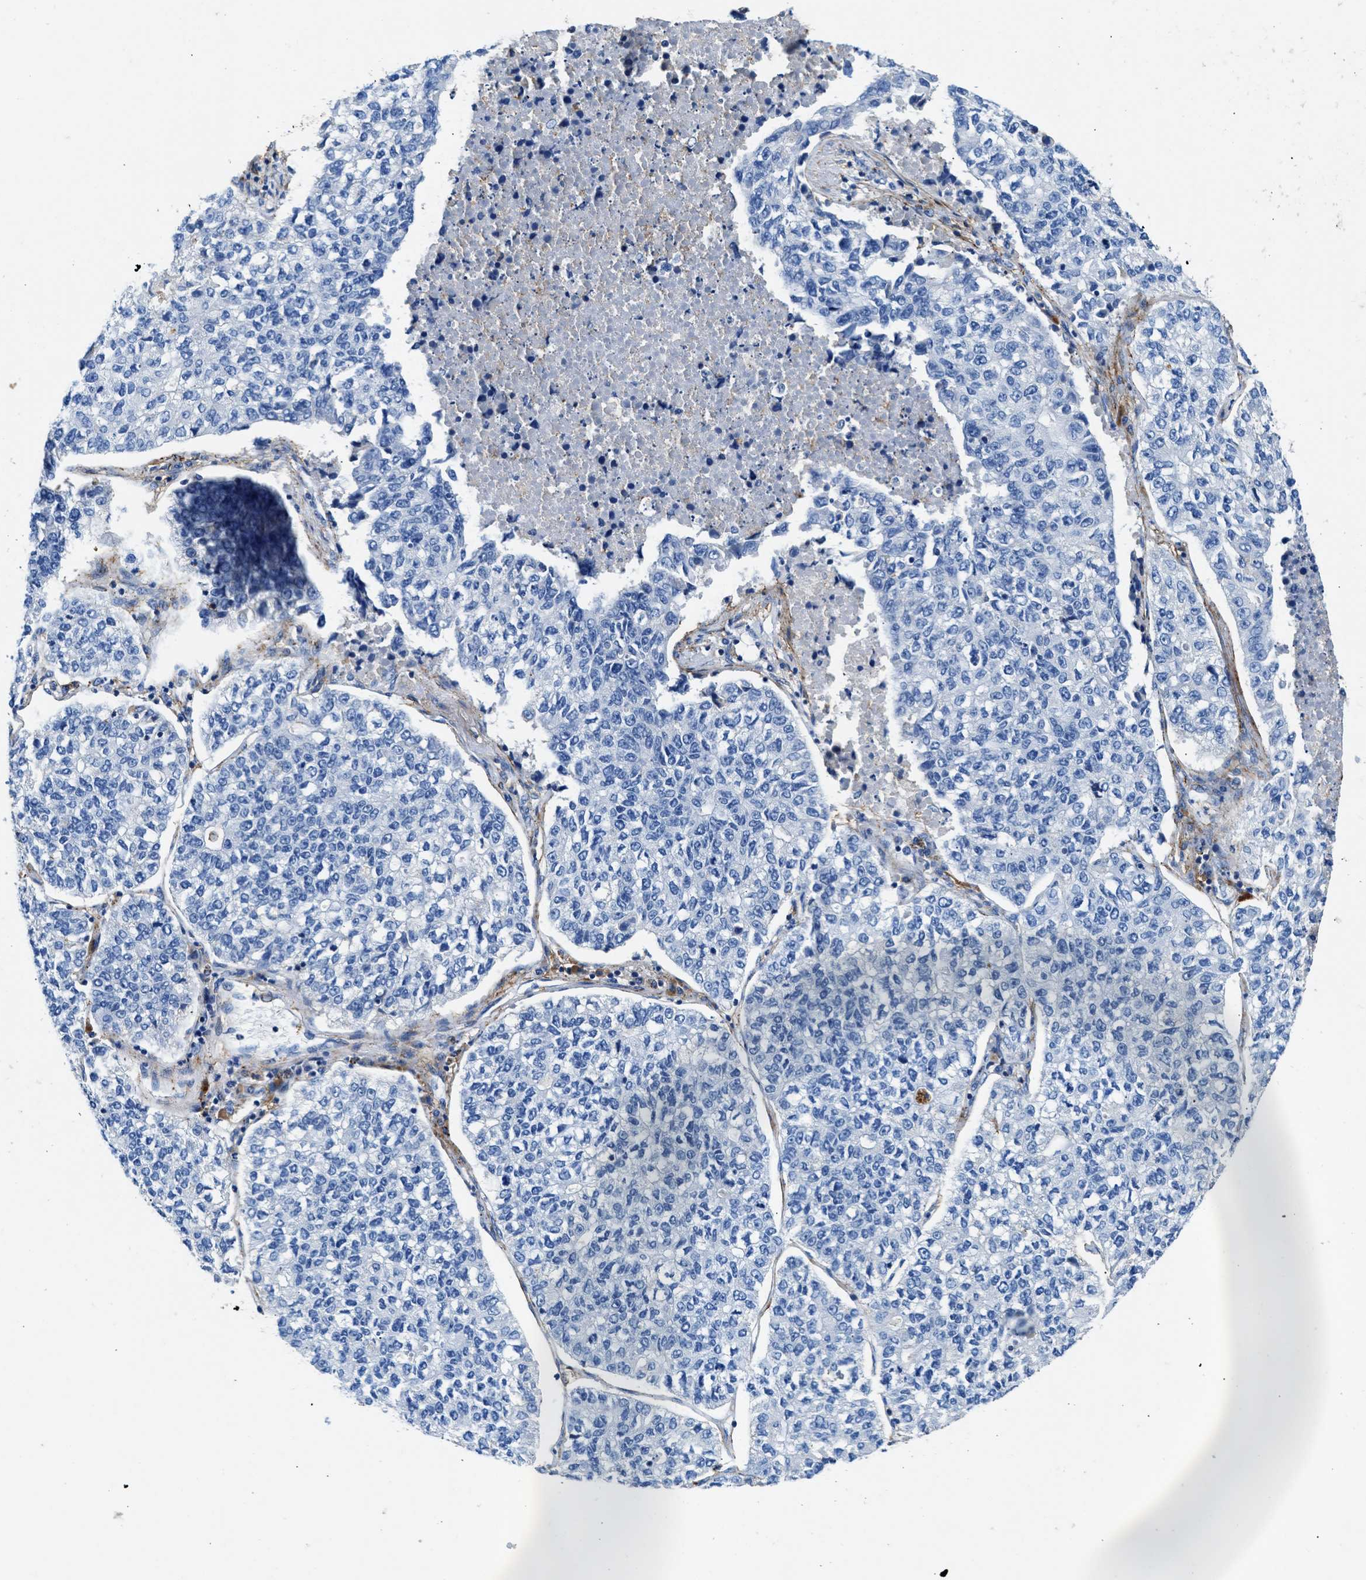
{"staining": {"intensity": "negative", "quantity": "none", "location": "none"}, "tissue": "lung cancer", "cell_type": "Tumor cells", "image_type": "cancer", "snomed": [{"axis": "morphology", "description": "Adenocarcinoma, NOS"}, {"axis": "topography", "description": "Lung"}], "caption": "This is an IHC photomicrograph of human lung cancer (adenocarcinoma). There is no staining in tumor cells.", "gene": "KCNQ4", "patient": {"sex": "male", "age": 49}}